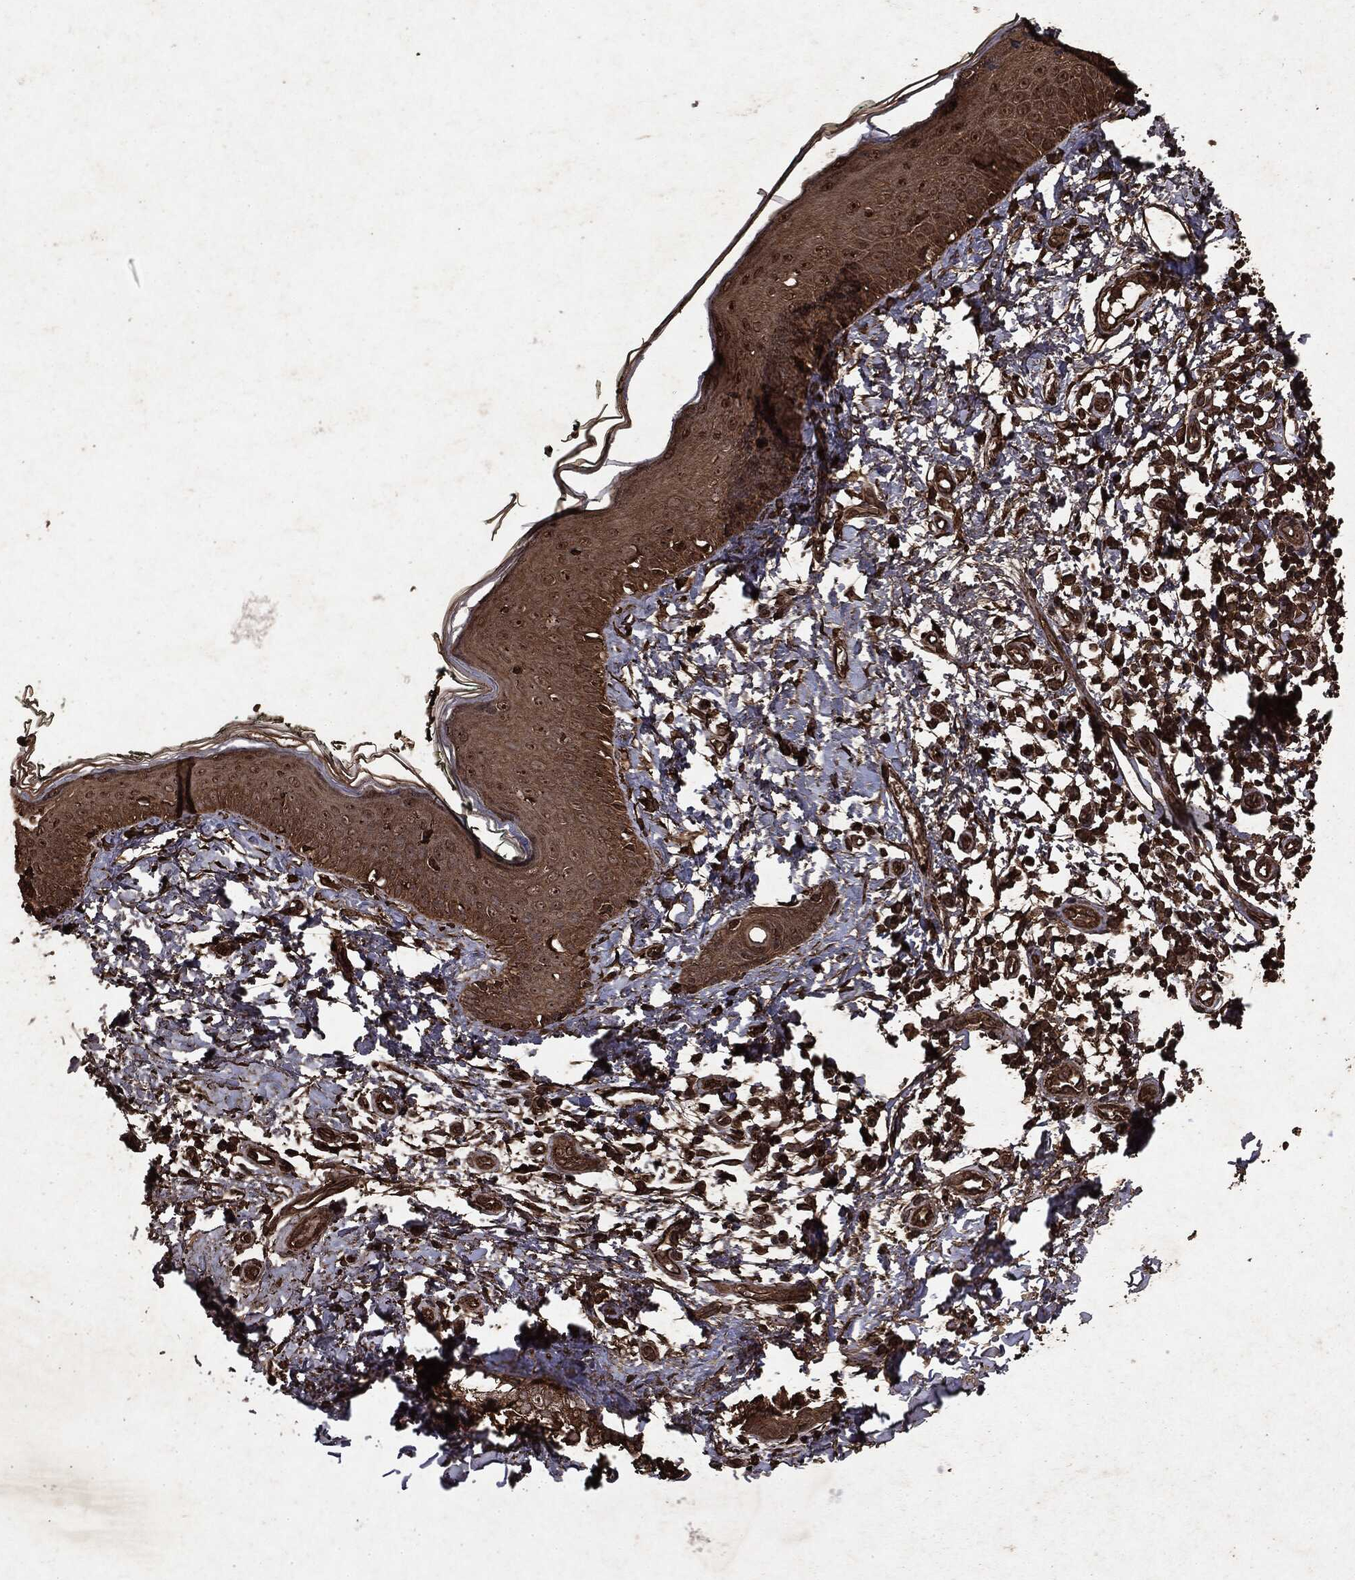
{"staining": {"intensity": "moderate", "quantity": ">75%", "location": "cytoplasmic/membranous"}, "tissue": "skin", "cell_type": "Fibroblasts", "image_type": "normal", "snomed": [{"axis": "morphology", "description": "Normal tissue, NOS"}, {"axis": "morphology", "description": "Basal cell carcinoma"}, {"axis": "topography", "description": "Skin"}], "caption": "DAB (3,3'-diaminobenzidine) immunohistochemical staining of normal skin demonstrates moderate cytoplasmic/membranous protein expression in approximately >75% of fibroblasts. Nuclei are stained in blue.", "gene": "ARAF", "patient": {"sex": "male", "age": 33}}